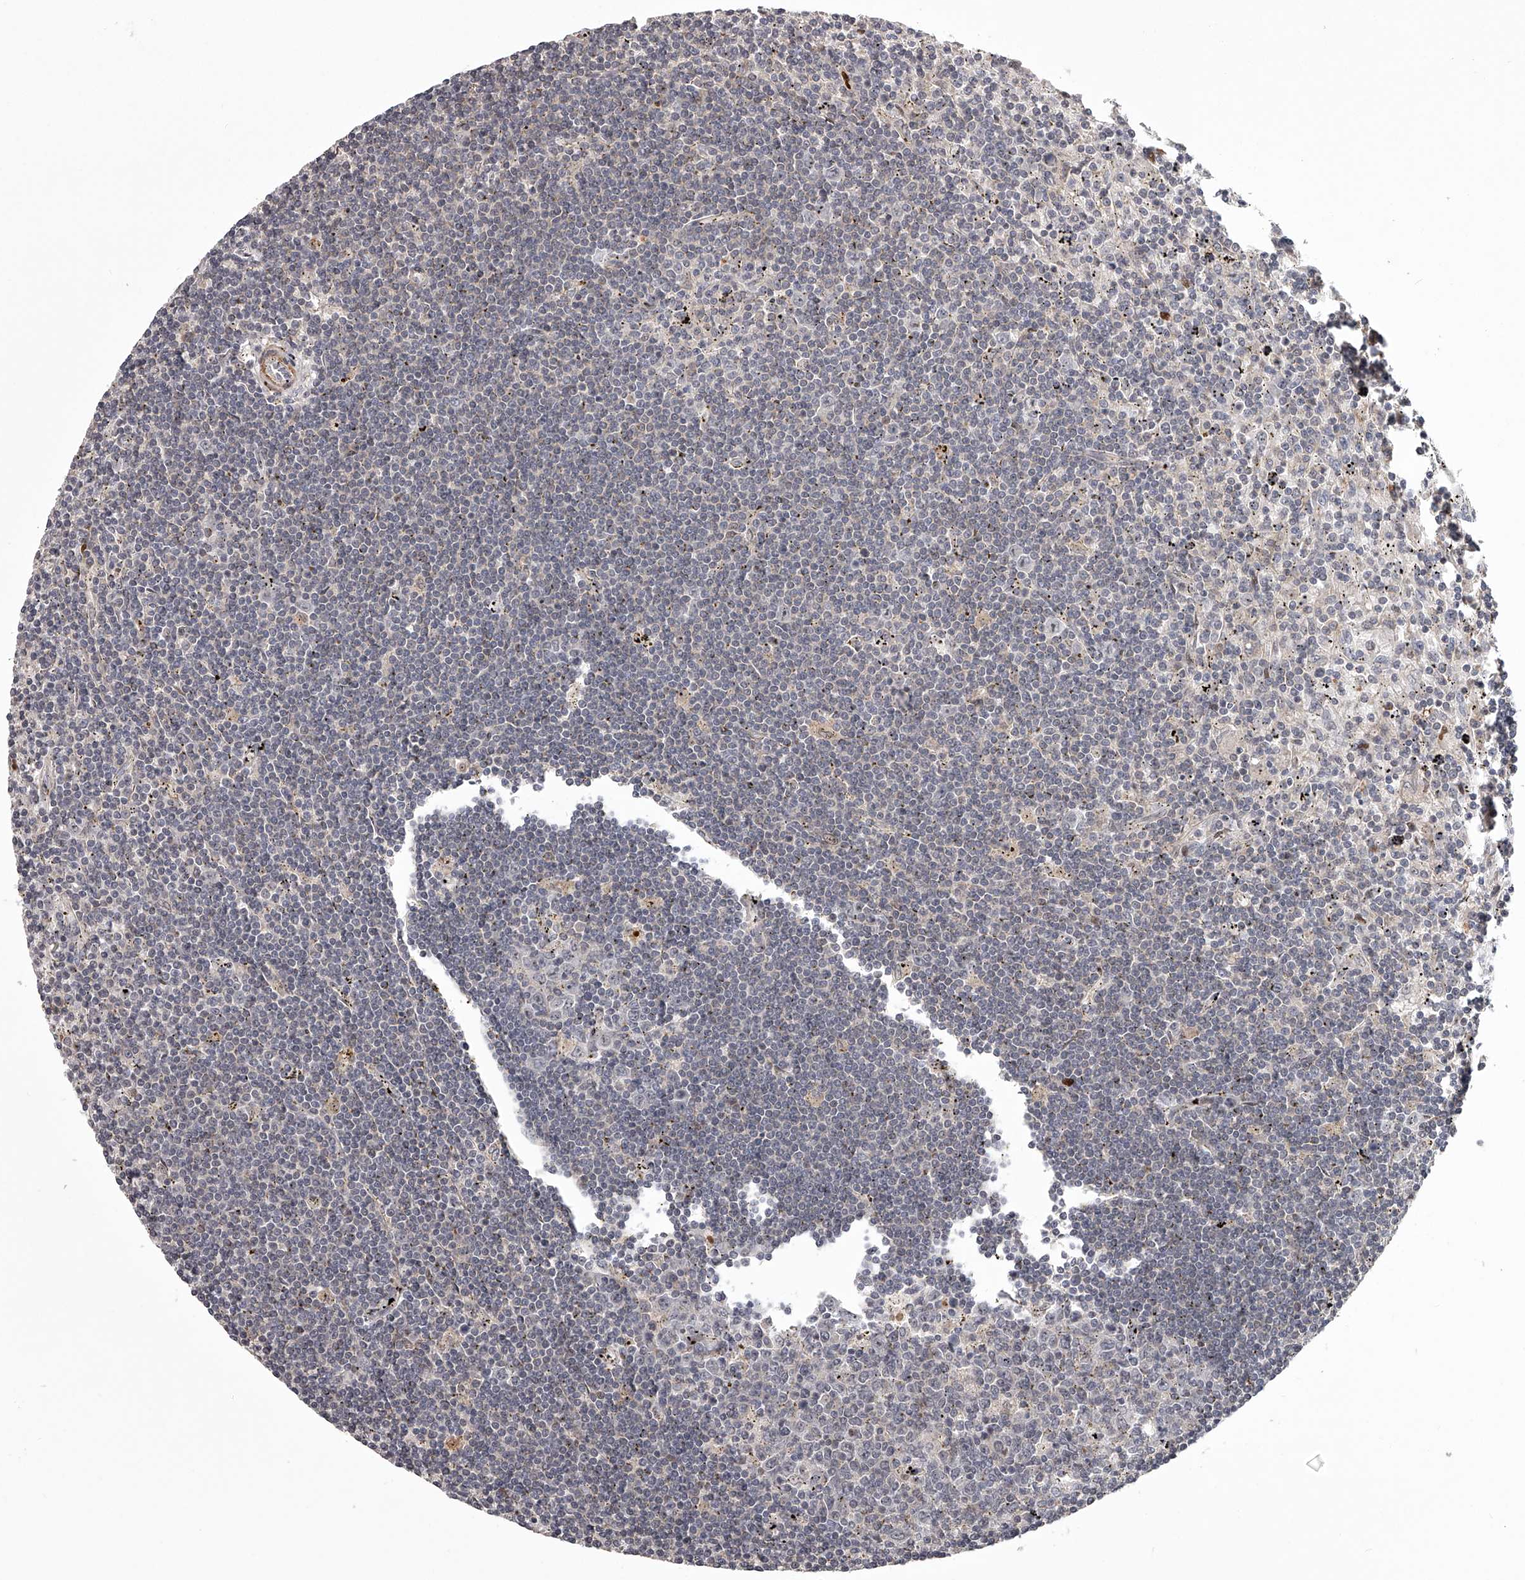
{"staining": {"intensity": "negative", "quantity": "none", "location": "none"}, "tissue": "lymphoma", "cell_type": "Tumor cells", "image_type": "cancer", "snomed": [{"axis": "morphology", "description": "Malignant lymphoma, non-Hodgkin's type, Low grade"}, {"axis": "topography", "description": "Spleen"}], "caption": "This is an immunohistochemistry histopathology image of human low-grade malignant lymphoma, non-Hodgkin's type. There is no expression in tumor cells.", "gene": "RRP36", "patient": {"sex": "male", "age": 76}}